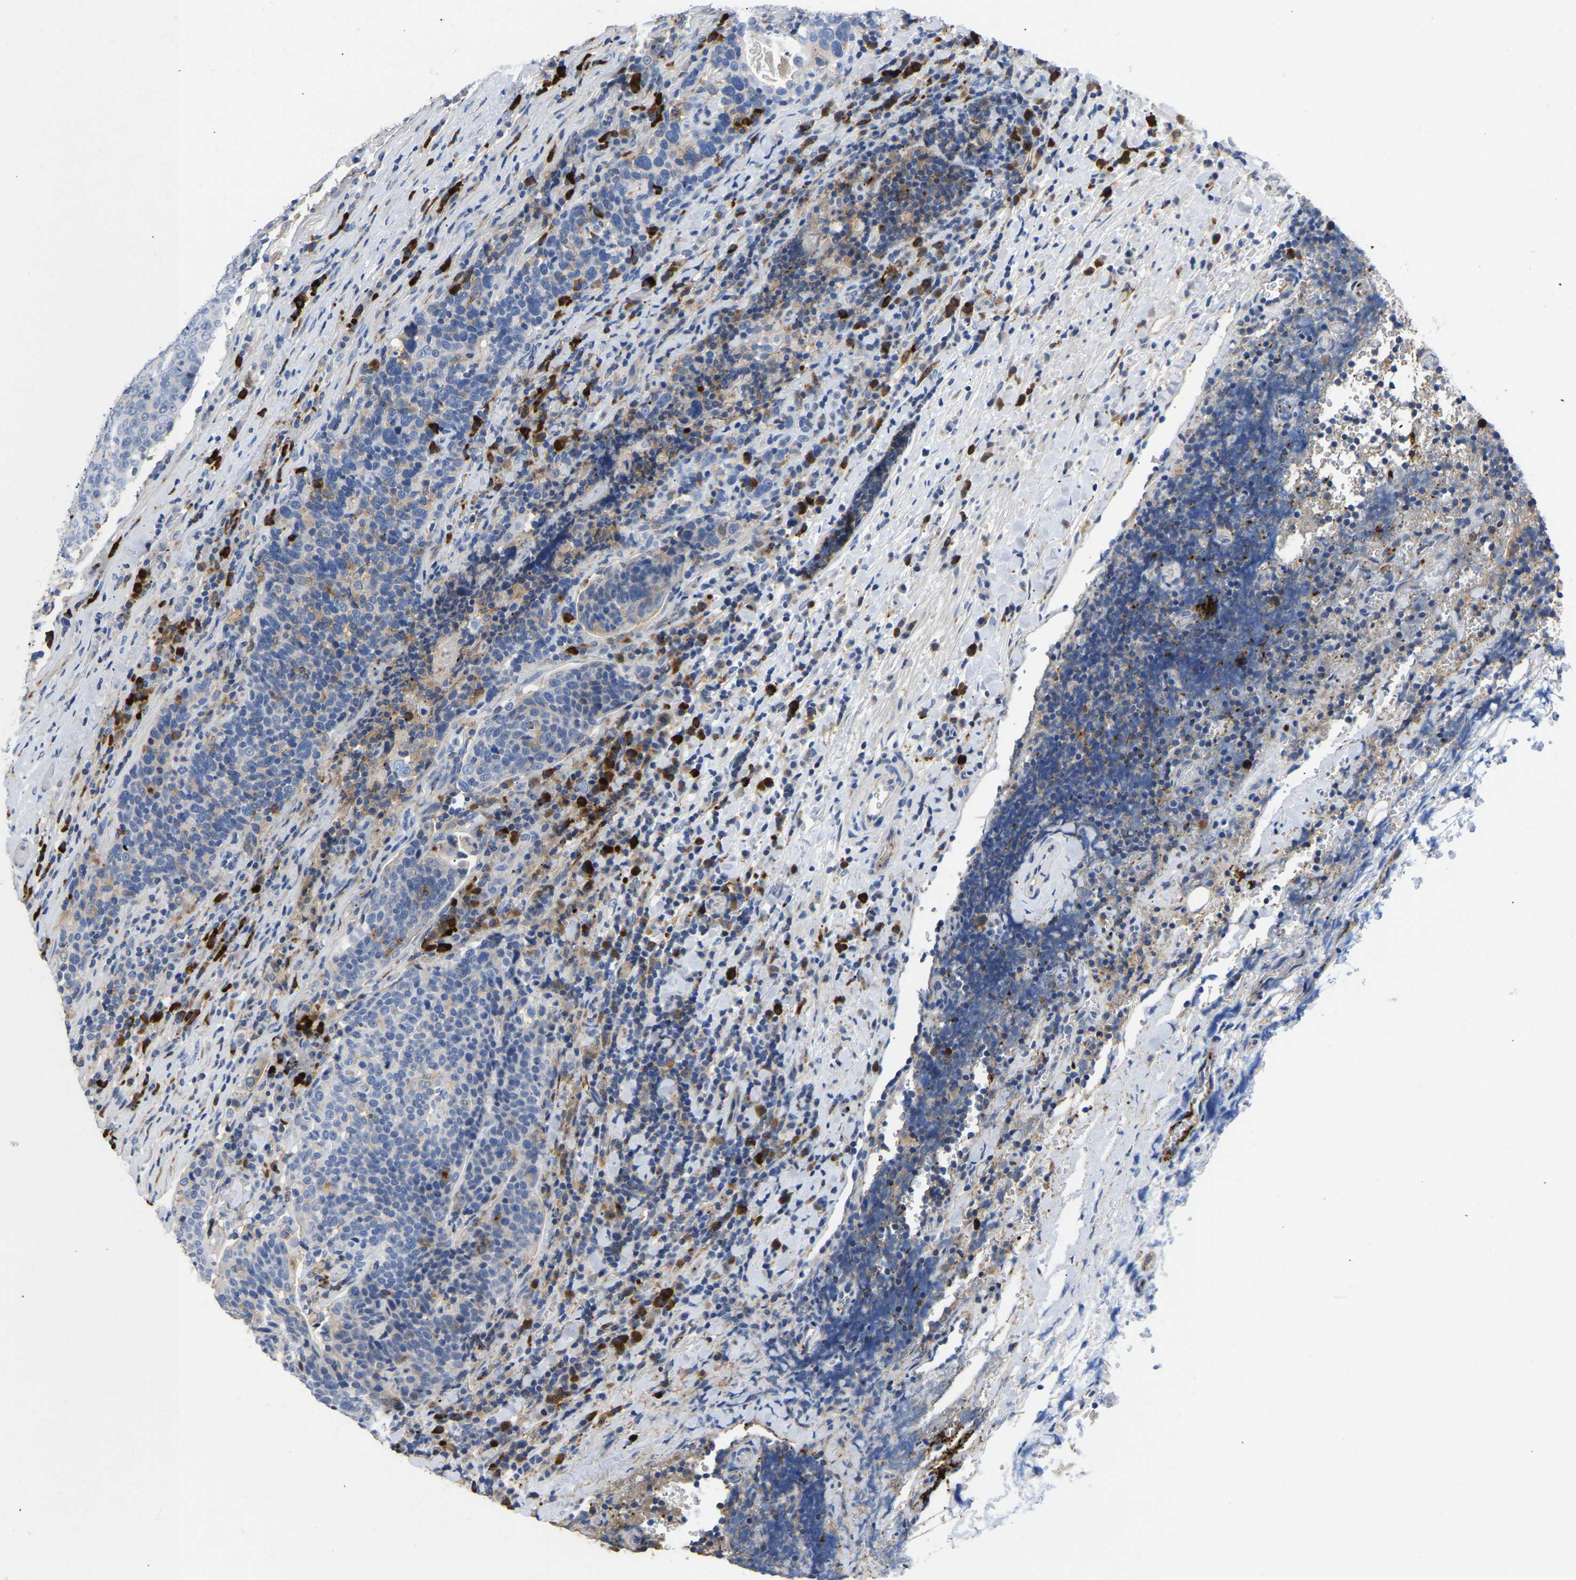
{"staining": {"intensity": "negative", "quantity": "none", "location": "none"}, "tissue": "head and neck cancer", "cell_type": "Tumor cells", "image_type": "cancer", "snomed": [{"axis": "morphology", "description": "Squamous cell carcinoma, NOS"}, {"axis": "morphology", "description": "Squamous cell carcinoma, metastatic, NOS"}, {"axis": "topography", "description": "Lymph node"}, {"axis": "topography", "description": "Head-Neck"}], "caption": "The image demonstrates no staining of tumor cells in head and neck cancer (metastatic squamous cell carcinoma). (DAB (3,3'-diaminobenzidine) immunohistochemistry (IHC), high magnification).", "gene": "FGF18", "patient": {"sex": "male", "age": 62}}